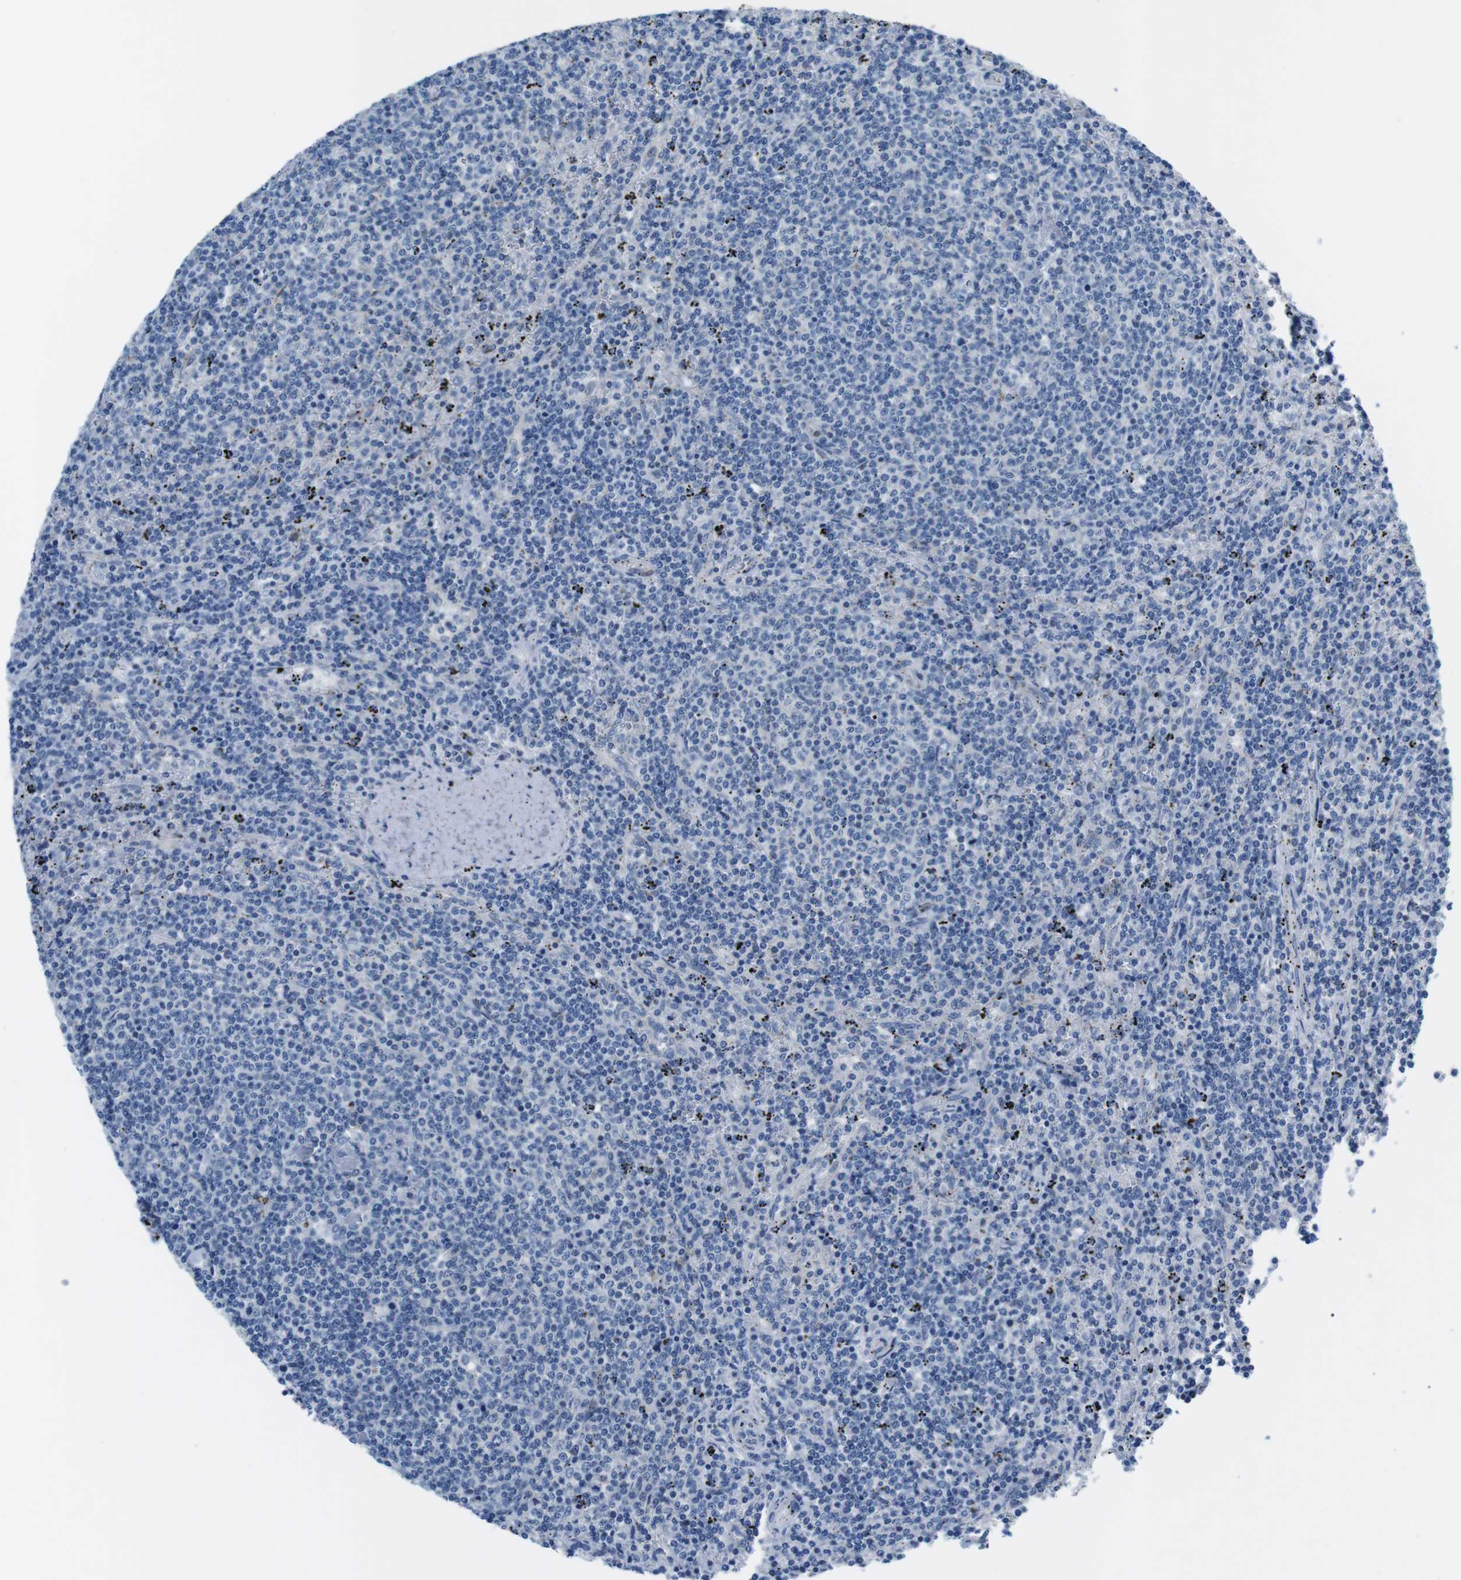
{"staining": {"intensity": "negative", "quantity": "none", "location": "none"}, "tissue": "lymphoma", "cell_type": "Tumor cells", "image_type": "cancer", "snomed": [{"axis": "morphology", "description": "Malignant lymphoma, non-Hodgkin's type, Low grade"}, {"axis": "topography", "description": "Spleen"}], "caption": "Malignant lymphoma, non-Hodgkin's type (low-grade) was stained to show a protein in brown. There is no significant expression in tumor cells. (DAB (3,3'-diaminobenzidine) immunohistochemistry visualized using brightfield microscopy, high magnification).", "gene": "PHLDA1", "patient": {"sex": "female", "age": 50}}